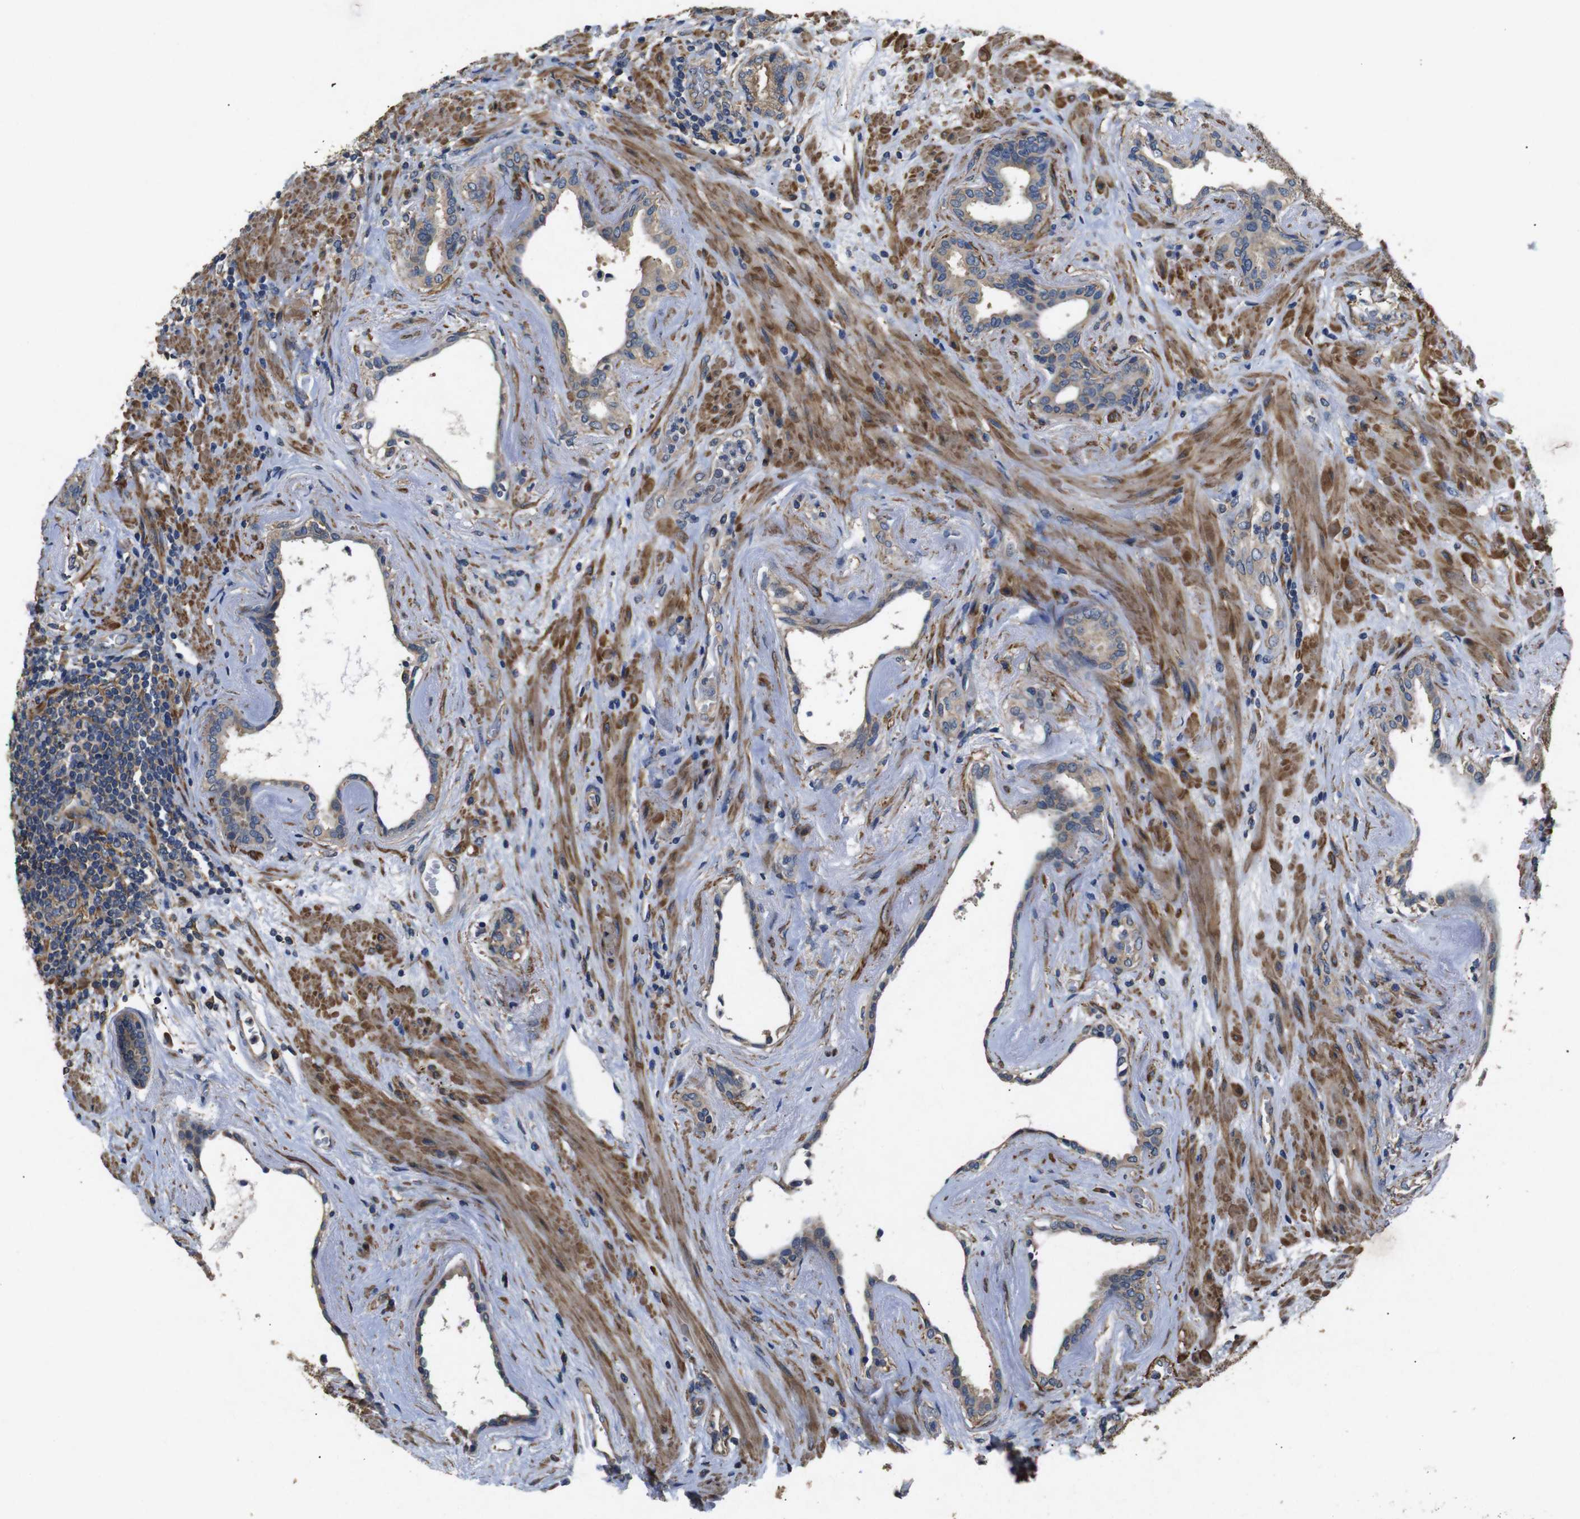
{"staining": {"intensity": "moderate", "quantity": ">75%", "location": "cytoplasmic/membranous"}, "tissue": "prostate cancer", "cell_type": "Tumor cells", "image_type": "cancer", "snomed": [{"axis": "morphology", "description": "Adenocarcinoma, High grade"}, {"axis": "topography", "description": "Prostate"}], "caption": "About >75% of tumor cells in human prostate adenocarcinoma (high-grade) reveal moderate cytoplasmic/membranous protein positivity as visualized by brown immunohistochemical staining.", "gene": "BNIP3", "patient": {"sex": "male", "age": 61}}